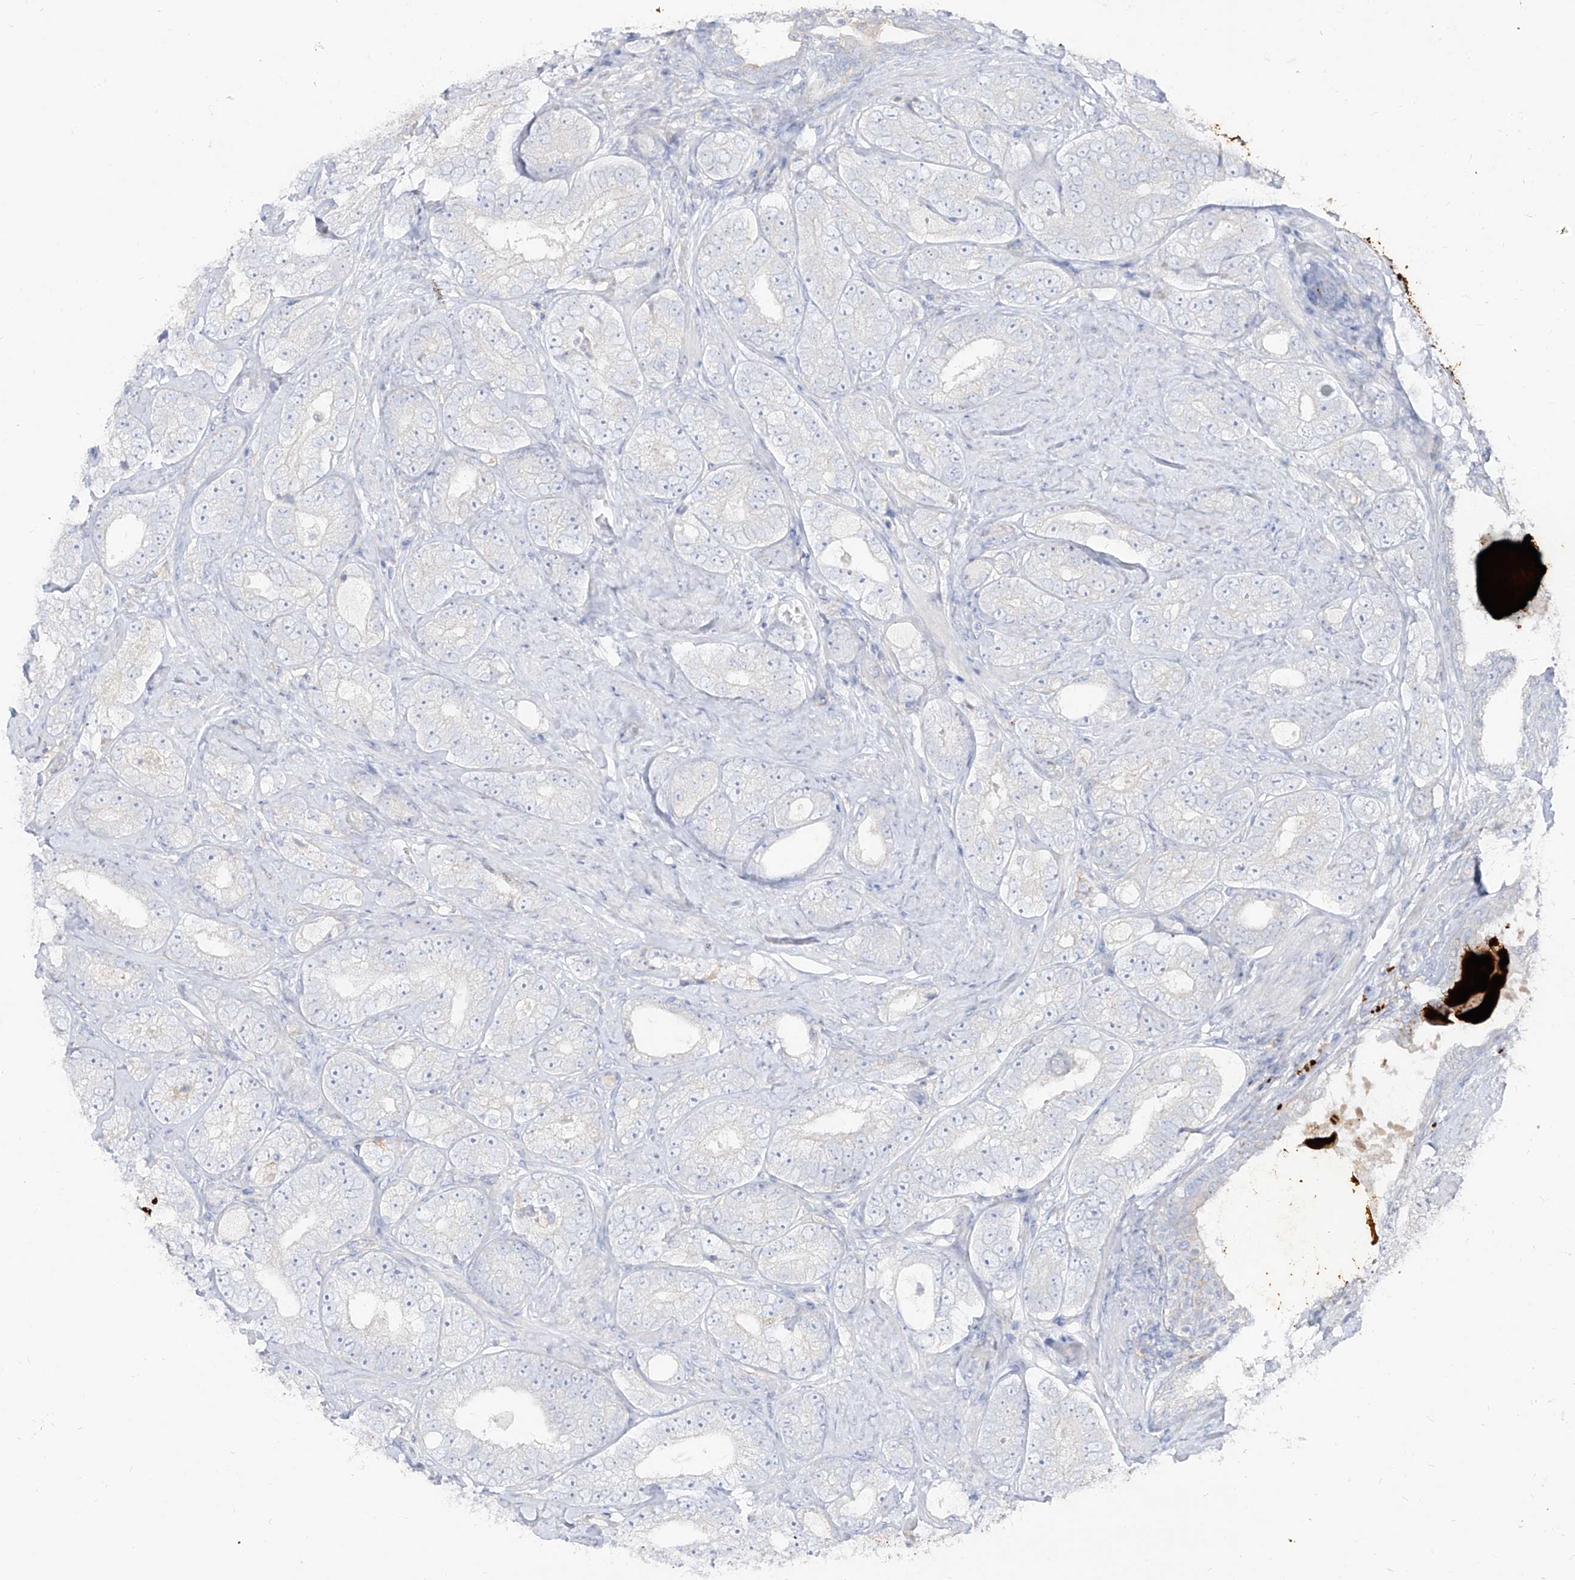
{"staining": {"intensity": "negative", "quantity": "none", "location": "none"}, "tissue": "prostate cancer", "cell_type": "Tumor cells", "image_type": "cancer", "snomed": [{"axis": "morphology", "description": "Adenocarcinoma, High grade"}, {"axis": "topography", "description": "Prostate"}], "caption": "A high-resolution image shows IHC staining of adenocarcinoma (high-grade) (prostate), which exhibits no significant staining in tumor cells.", "gene": "RBFOX3", "patient": {"sex": "male", "age": 56}}